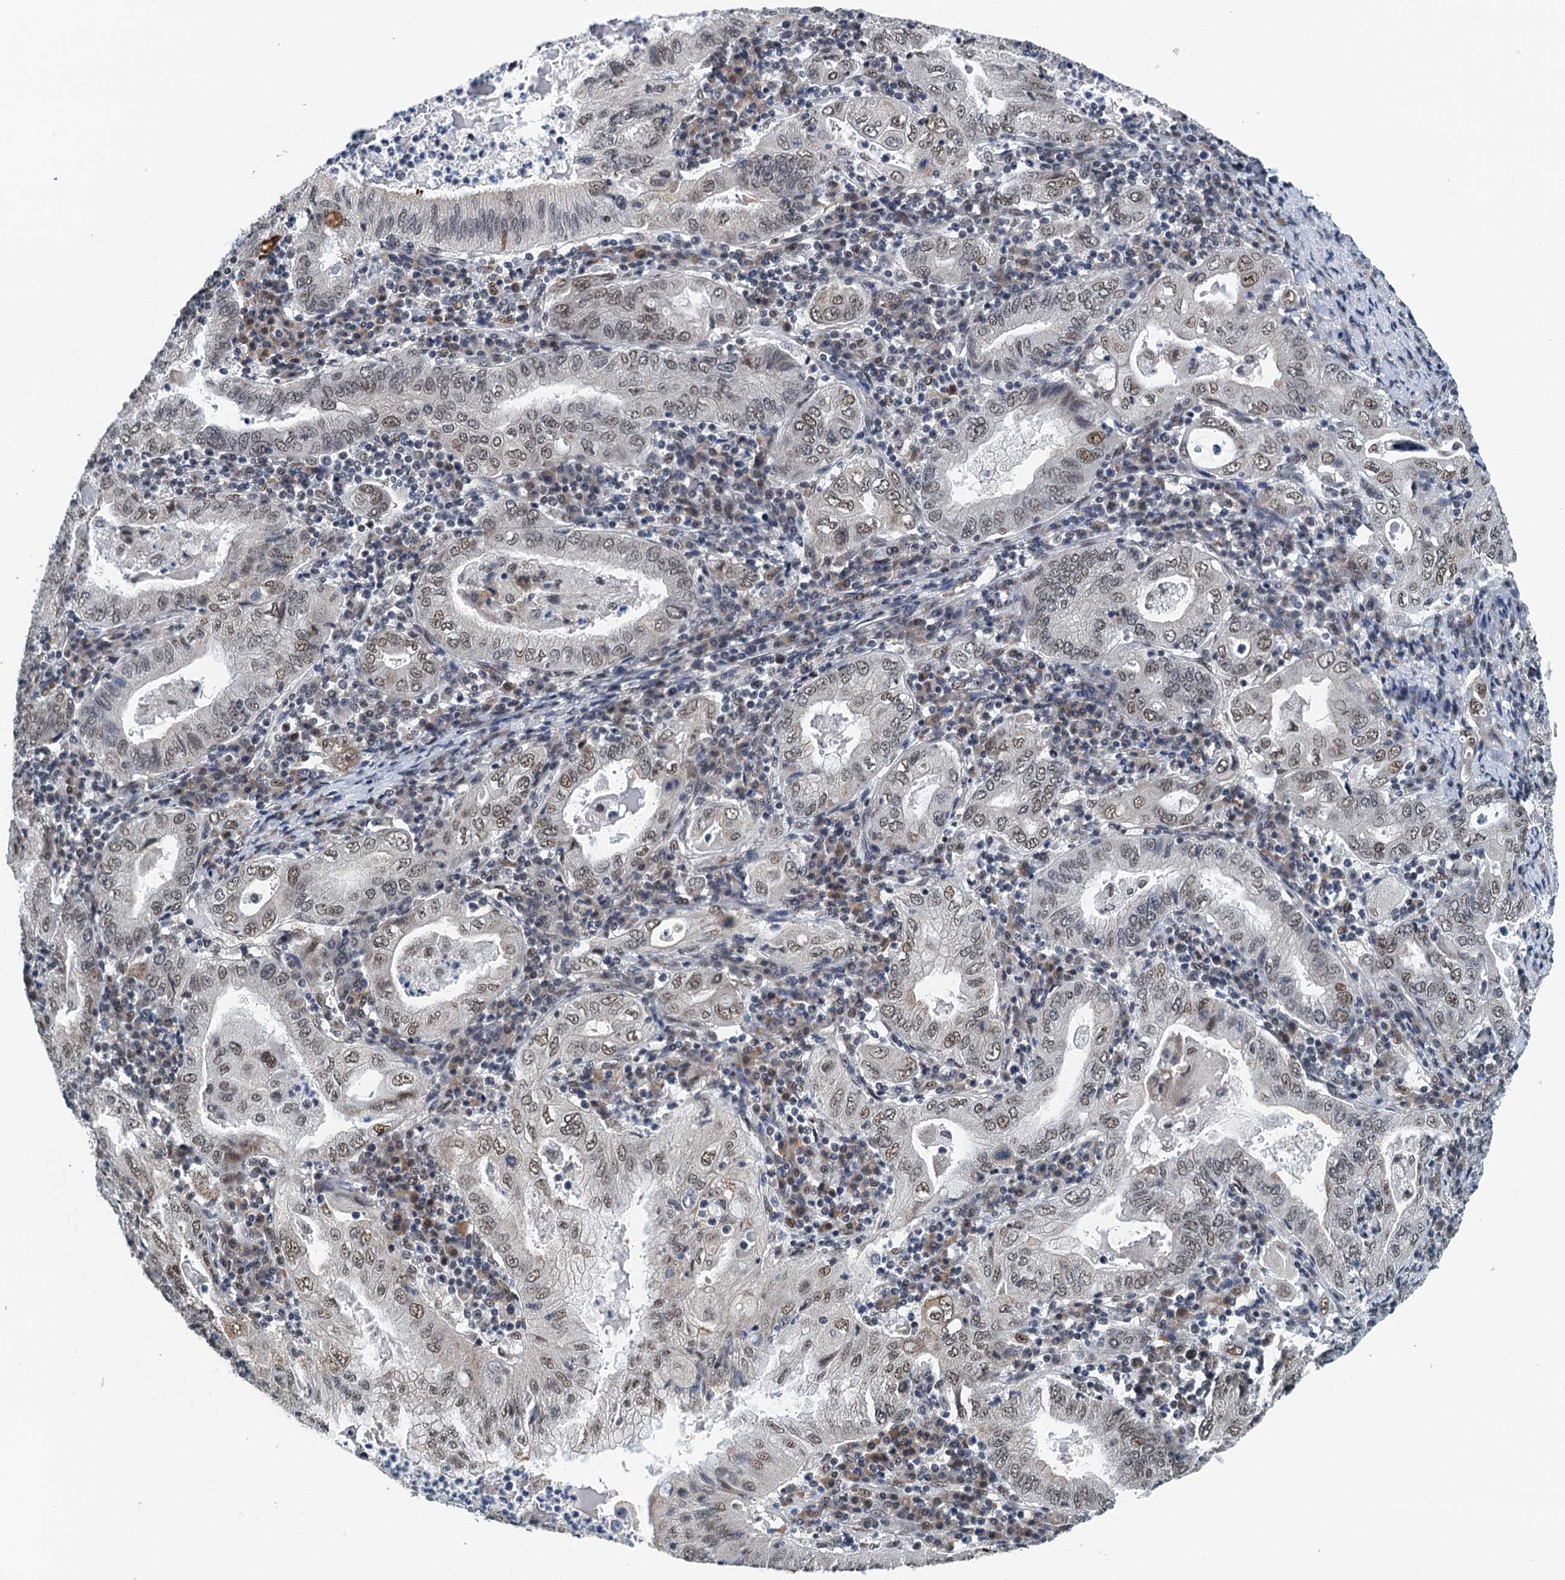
{"staining": {"intensity": "weak", "quantity": ">75%", "location": "nuclear"}, "tissue": "stomach cancer", "cell_type": "Tumor cells", "image_type": "cancer", "snomed": [{"axis": "morphology", "description": "Normal tissue, NOS"}, {"axis": "morphology", "description": "Adenocarcinoma, NOS"}, {"axis": "topography", "description": "Esophagus"}, {"axis": "topography", "description": "Stomach, upper"}, {"axis": "topography", "description": "Peripheral nerve tissue"}], "caption": "Immunohistochemical staining of human stomach cancer shows low levels of weak nuclear protein staining in approximately >75% of tumor cells. (brown staining indicates protein expression, while blue staining denotes nuclei).", "gene": "MTA3", "patient": {"sex": "male", "age": 62}}